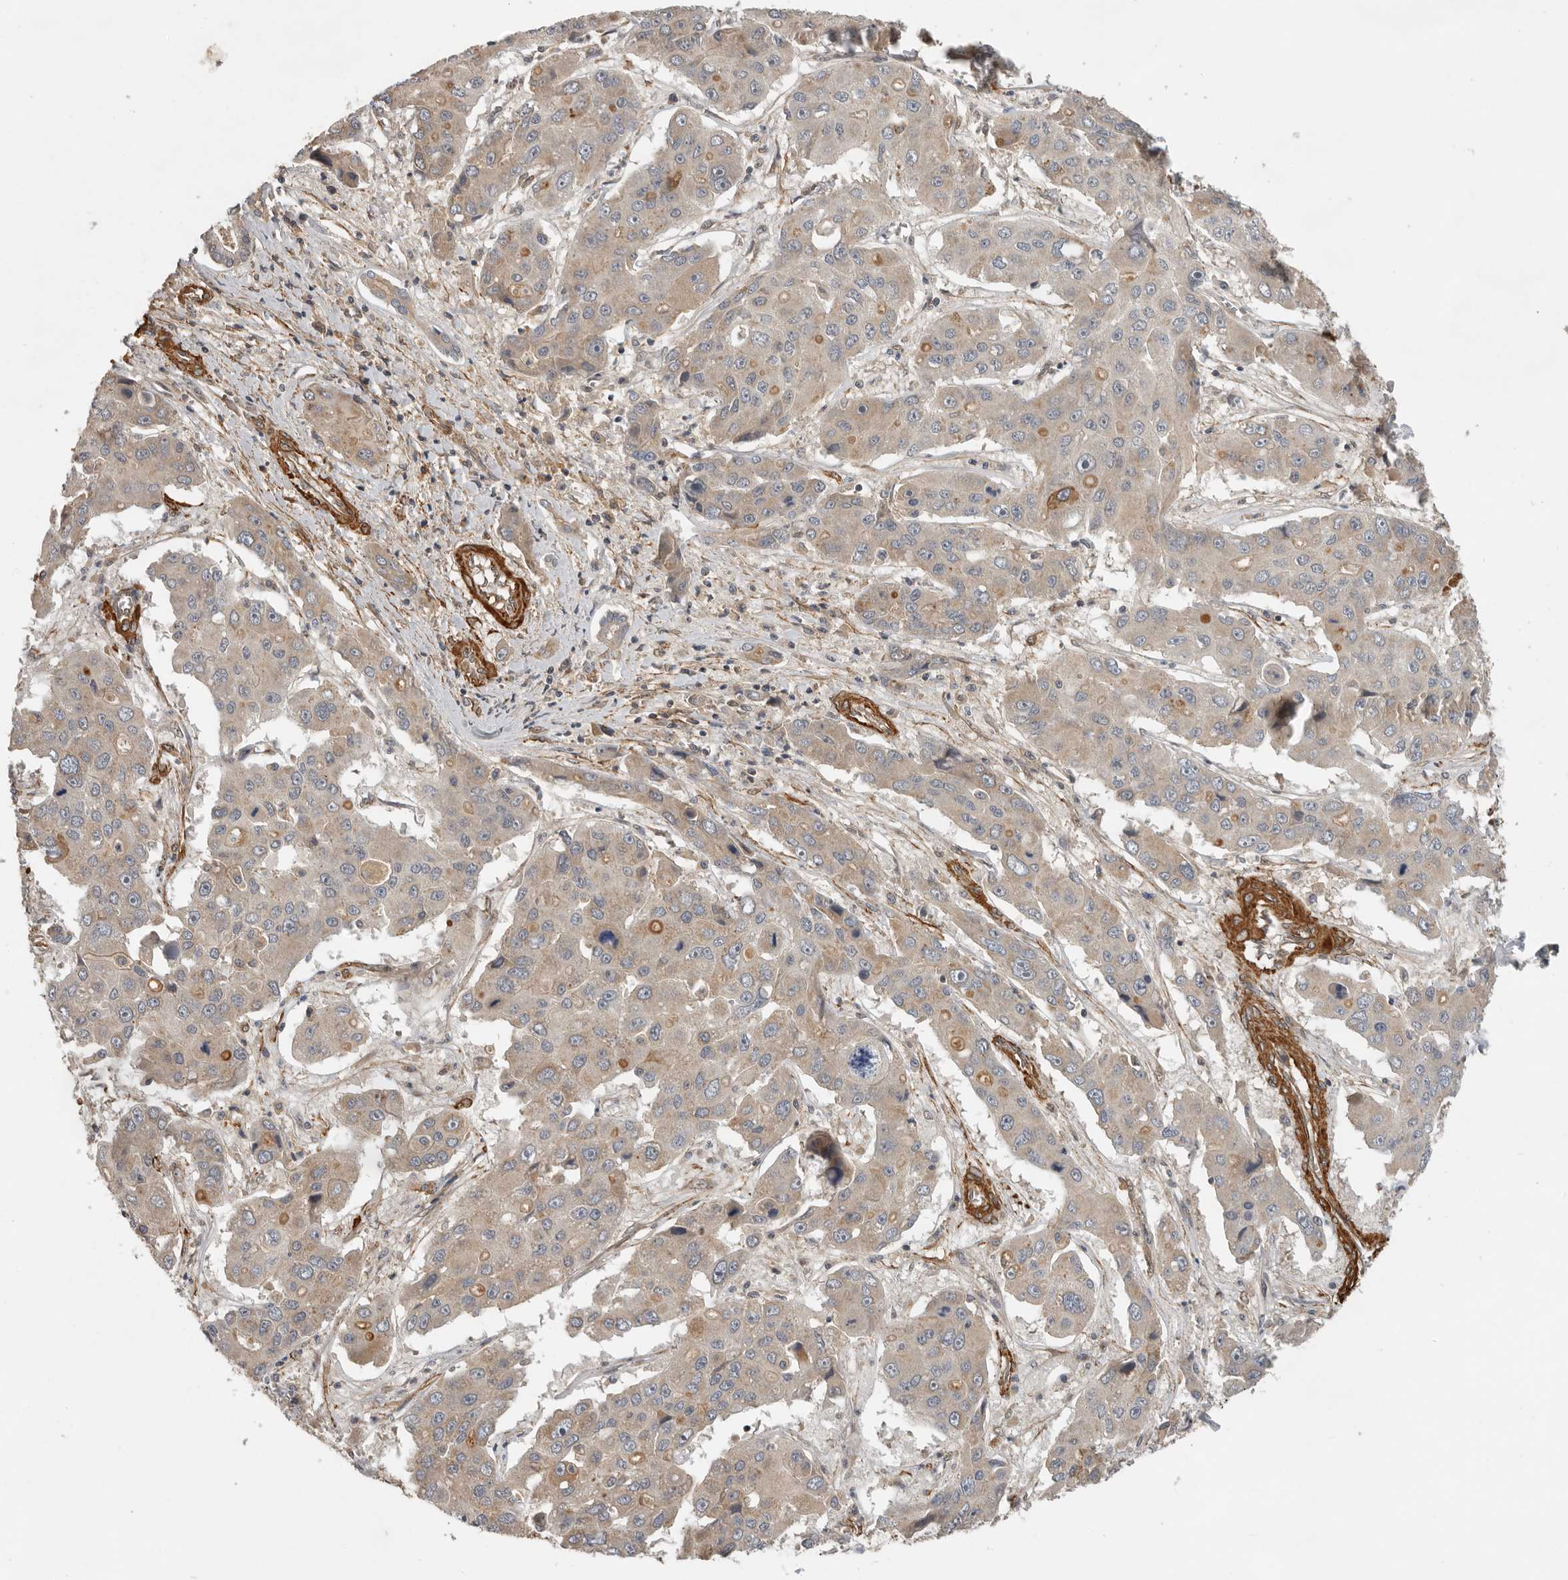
{"staining": {"intensity": "moderate", "quantity": "25%-75%", "location": "cytoplasmic/membranous"}, "tissue": "liver cancer", "cell_type": "Tumor cells", "image_type": "cancer", "snomed": [{"axis": "morphology", "description": "Cholangiocarcinoma"}, {"axis": "topography", "description": "Liver"}], "caption": "IHC photomicrograph of human liver cancer (cholangiocarcinoma) stained for a protein (brown), which exhibits medium levels of moderate cytoplasmic/membranous positivity in about 25%-75% of tumor cells.", "gene": "RNF157", "patient": {"sex": "male", "age": 67}}